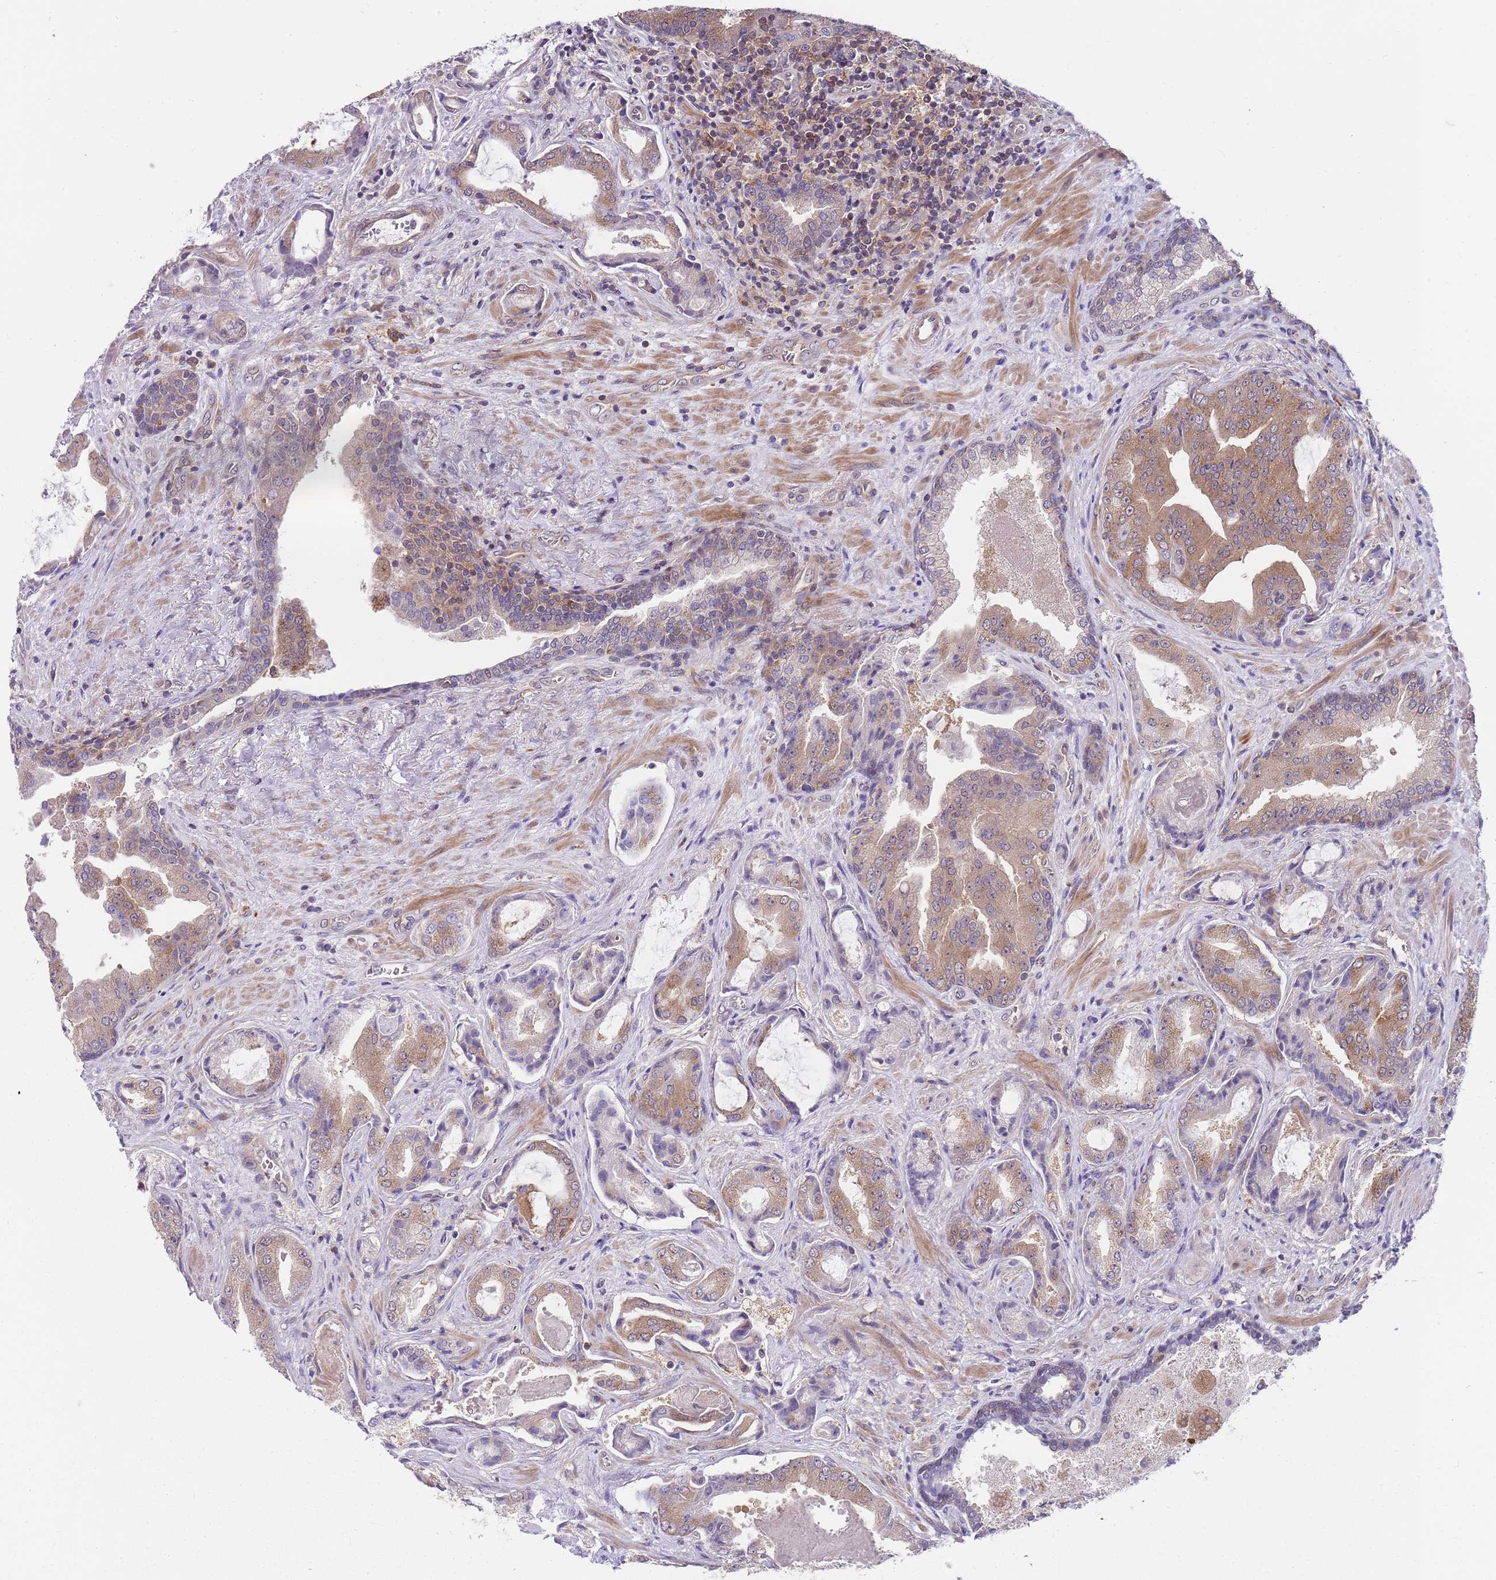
{"staining": {"intensity": "moderate", "quantity": "25%-75%", "location": "cytoplasmic/membranous"}, "tissue": "prostate cancer", "cell_type": "Tumor cells", "image_type": "cancer", "snomed": [{"axis": "morphology", "description": "Adenocarcinoma, High grade"}, {"axis": "topography", "description": "Prostate"}], "caption": "An image of adenocarcinoma (high-grade) (prostate) stained for a protein exhibits moderate cytoplasmic/membranous brown staining in tumor cells. The staining was performed using DAB (3,3'-diaminobenzidine) to visualize the protein expression in brown, while the nuclei were stained in blue with hematoxylin (Magnification: 20x).", "gene": "GGA1", "patient": {"sex": "male", "age": 68}}